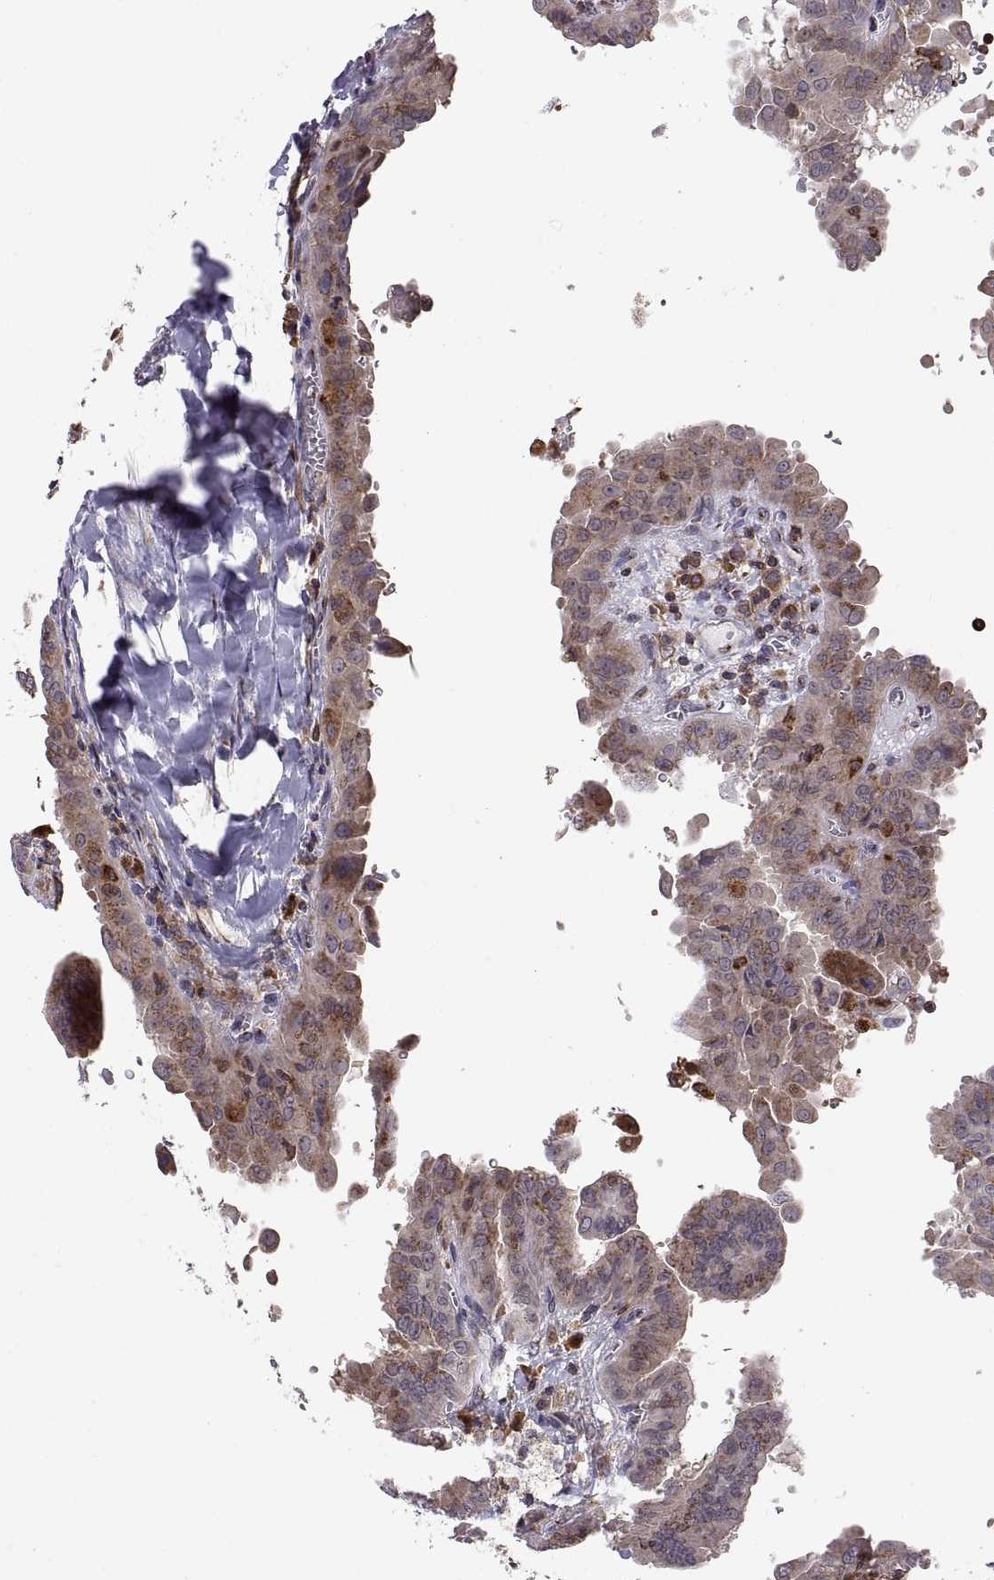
{"staining": {"intensity": "moderate", "quantity": "25%-75%", "location": "cytoplasmic/membranous"}, "tissue": "thyroid cancer", "cell_type": "Tumor cells", "image_type": "cancer", "snomed": [{"axis": "morphology", "description": "Papillary adenocarcinoma, NOS"}, {"axis": "topography", "description": "Thyroid gland"}], "caption": "Immunohistochemical staining of human thyroid cancer displays medium levels of moderate cytoplasmic/membranous protein staining in approximately 25%-75% of tumor cells. Immunohistochemistry (ihc) stains the protein of interest in brown and the nuclei are stained blue.", "gene": "ACAP1", "patient": {"sex": "female", "age": 37}}